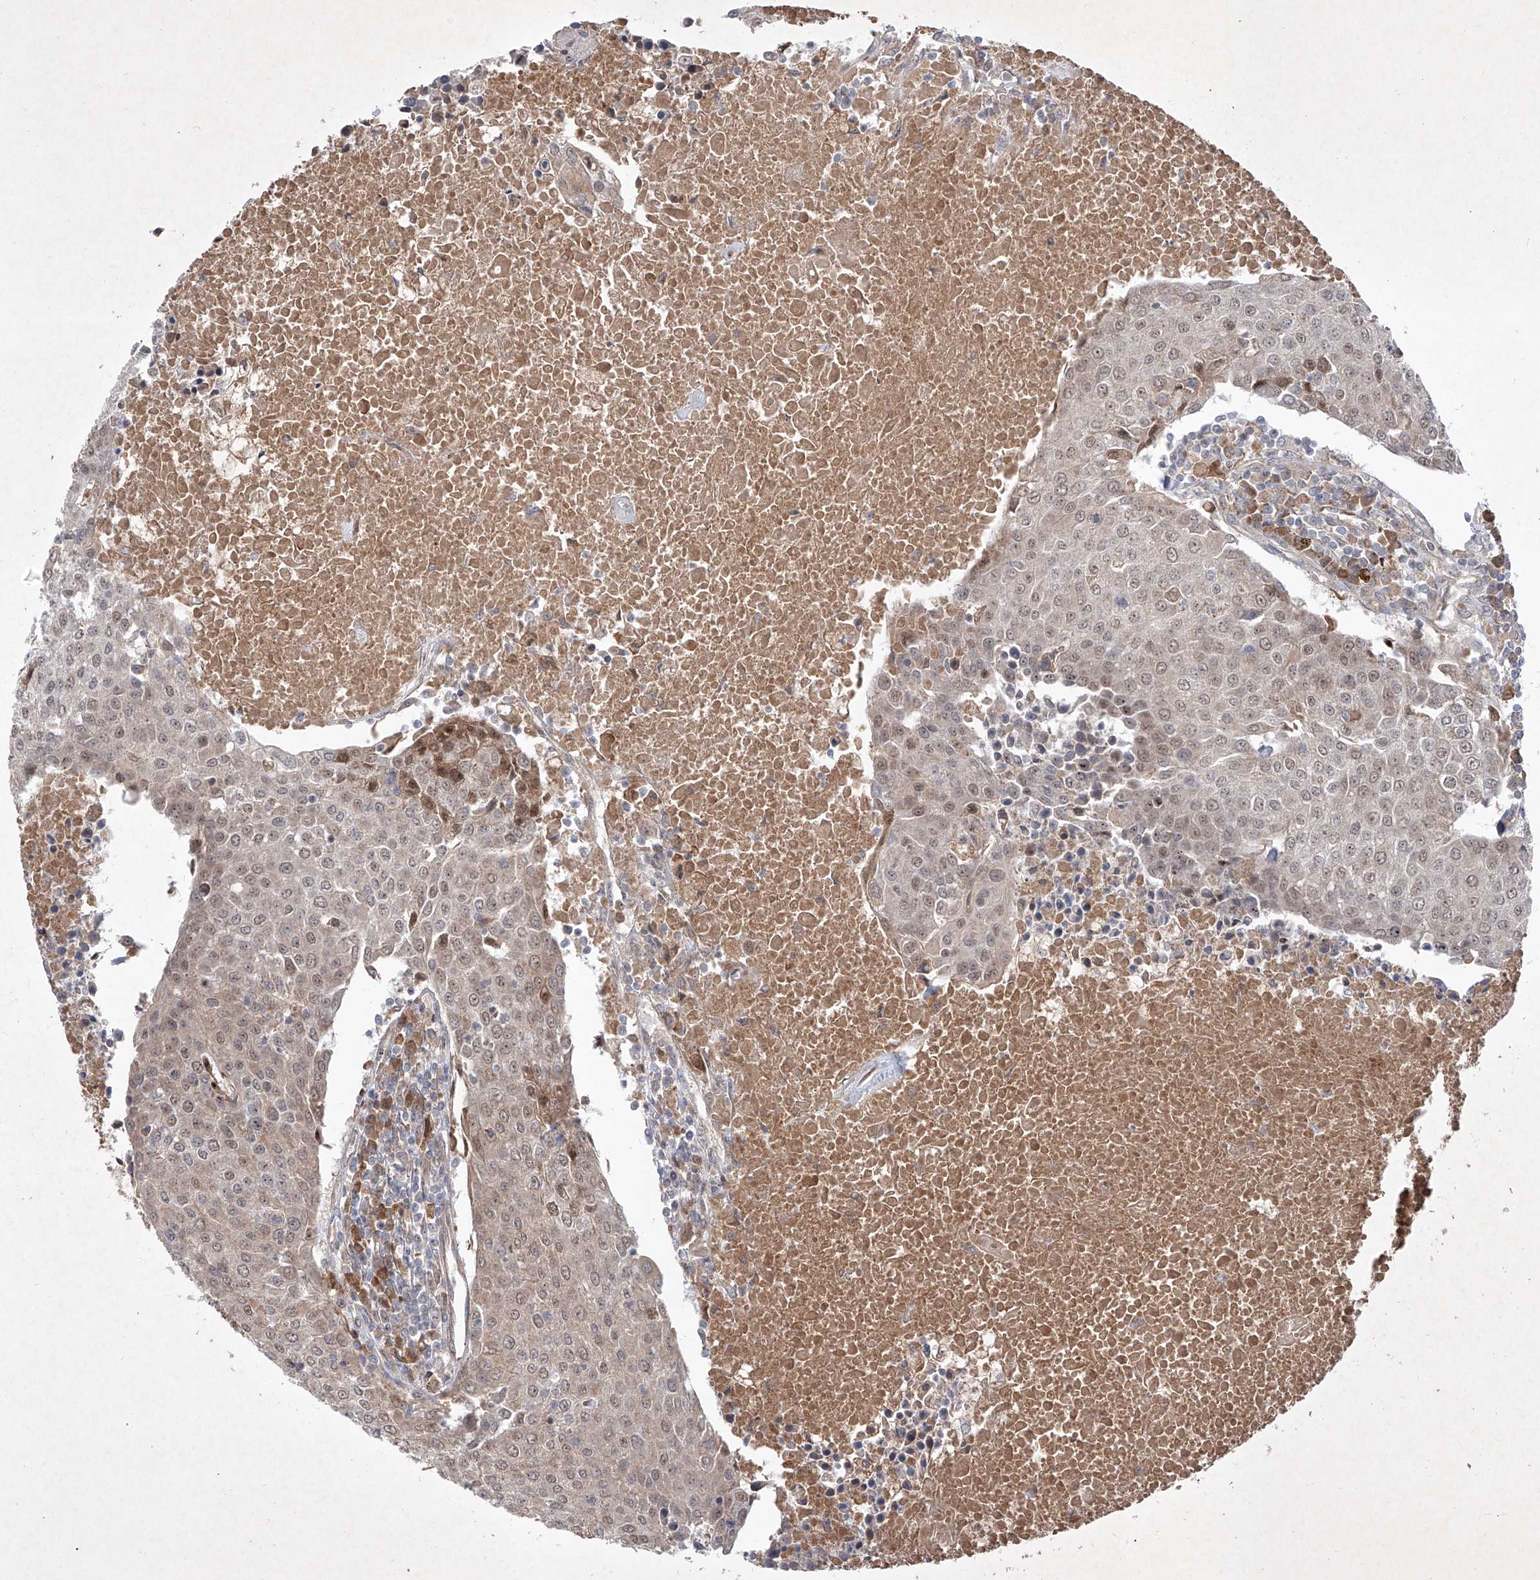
{"staining": {"intensity": "weak", "quantity": ">75%", "location": "cytoplasmic/membranous,nuclear"}, "tissue": "urothelial cancer", "cell_type": "Tumor cells", "image_type": "cancer", "snomed": [{"axis": "morphology", "description": "Urothelial carcinoma, High grade"}, {"axis": "topography", "description": "Urinary bladder"}], "caption": "Immunohistochemical staining of human urothelial cancer displays low levels of weak cytoplasmic/membranous and nuclear positivity in approximately >75% of tumor cells. The staining was performed using DAB, with brown indicating positive protein expression. Nuclei are stained blue with hematoxylin.", "gene": "FAM135A", "patient": {"sex": "female", "age": 85}}